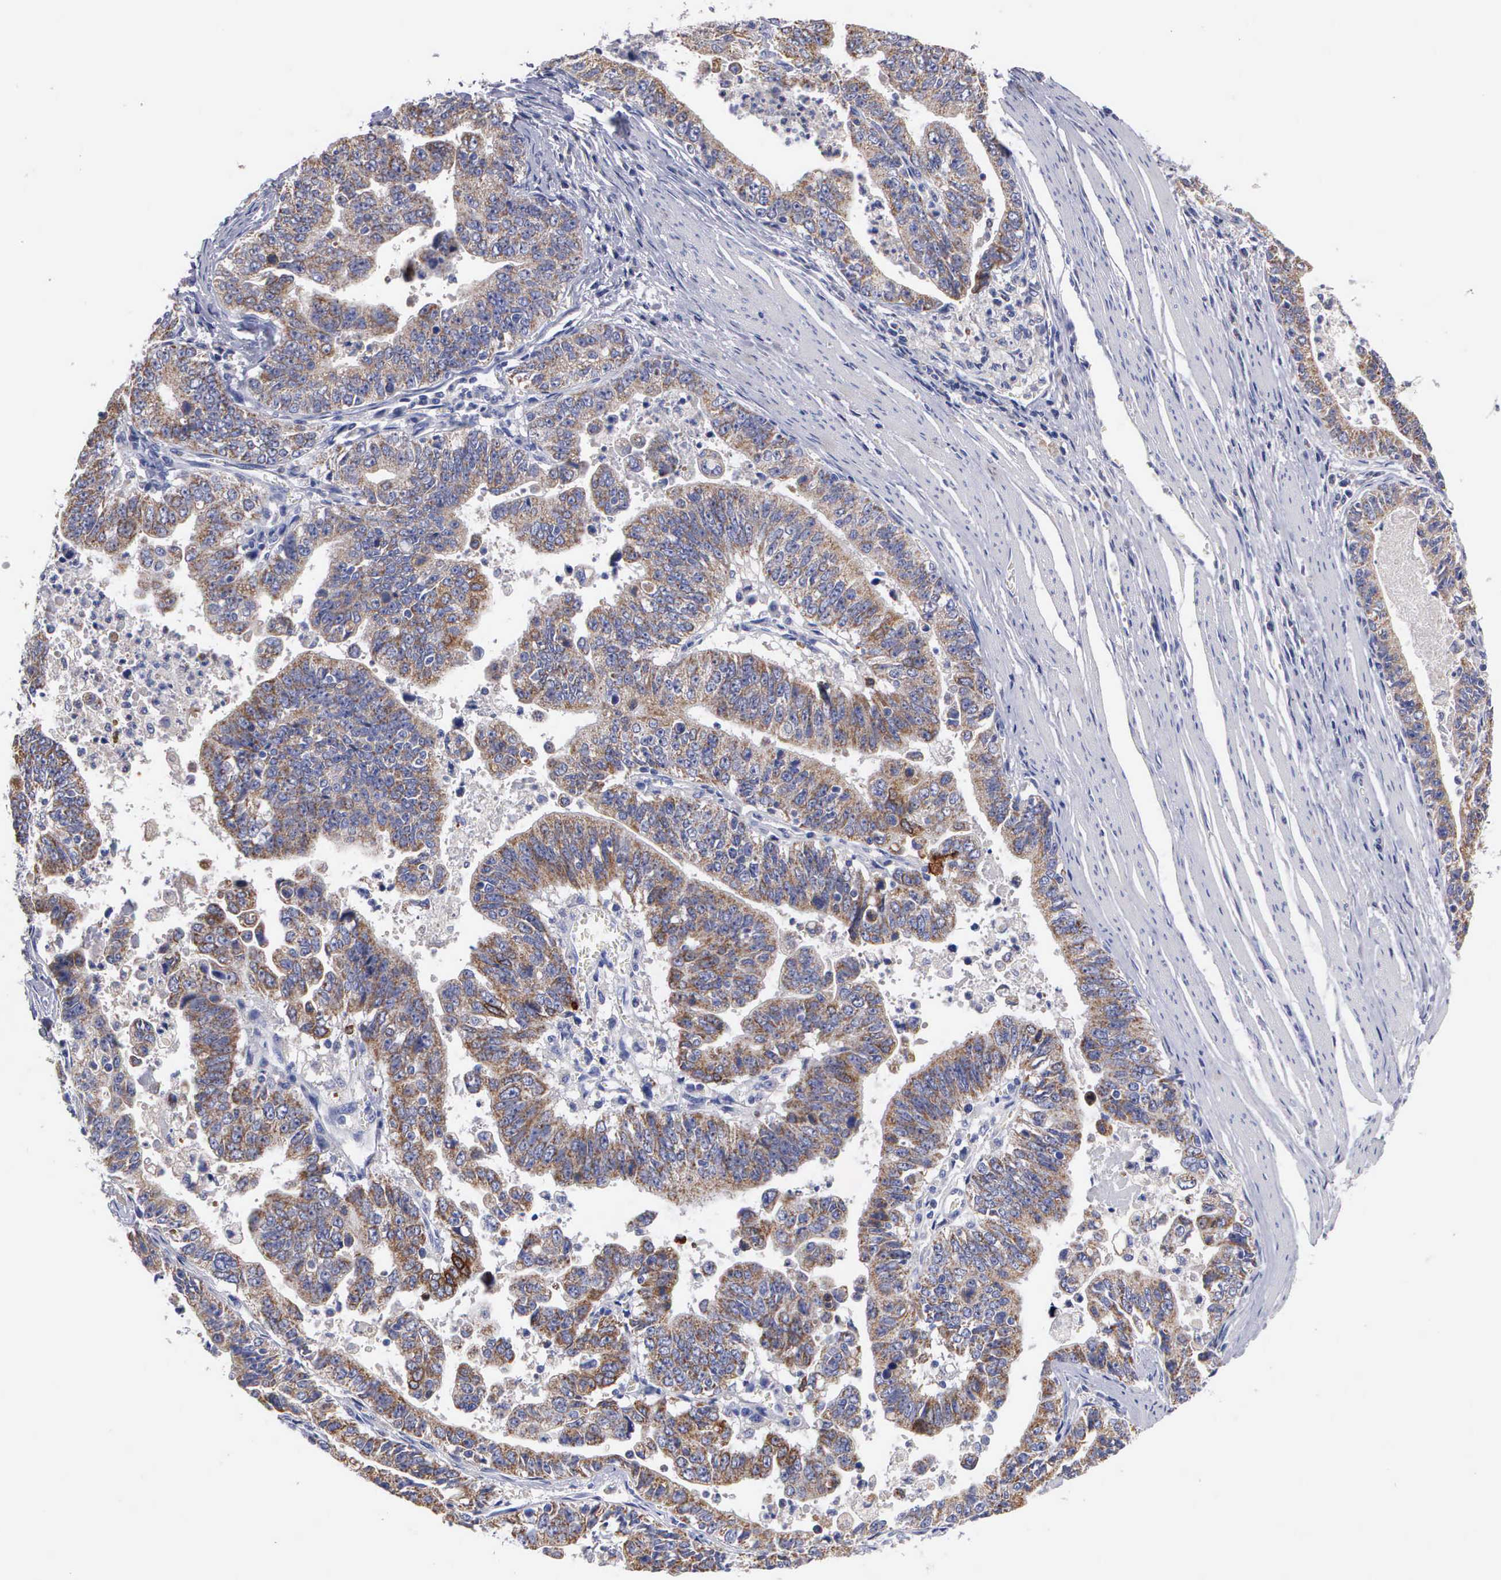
{"staining": {"intensity": "weak", "quantity": ">75%", "location": "cytoplasmic/membranous"}, "tissue": "stomach cancer", "cell_type": "Tumor cells", "image_type": "cancer", "snomed": [{"axis": "morphology", "description": "Adenocarcinoma, NOS"}, {"axis": "topography", "description": "Stomach, upper"}], "caption": "Human stomach cancer stained for a protein (brown) shows weak cytoplasmic/membranous positive expression in about >75% of tumor cells.", "gene": "PTGS2", "patient": {"sex": "female", "age": 50}}